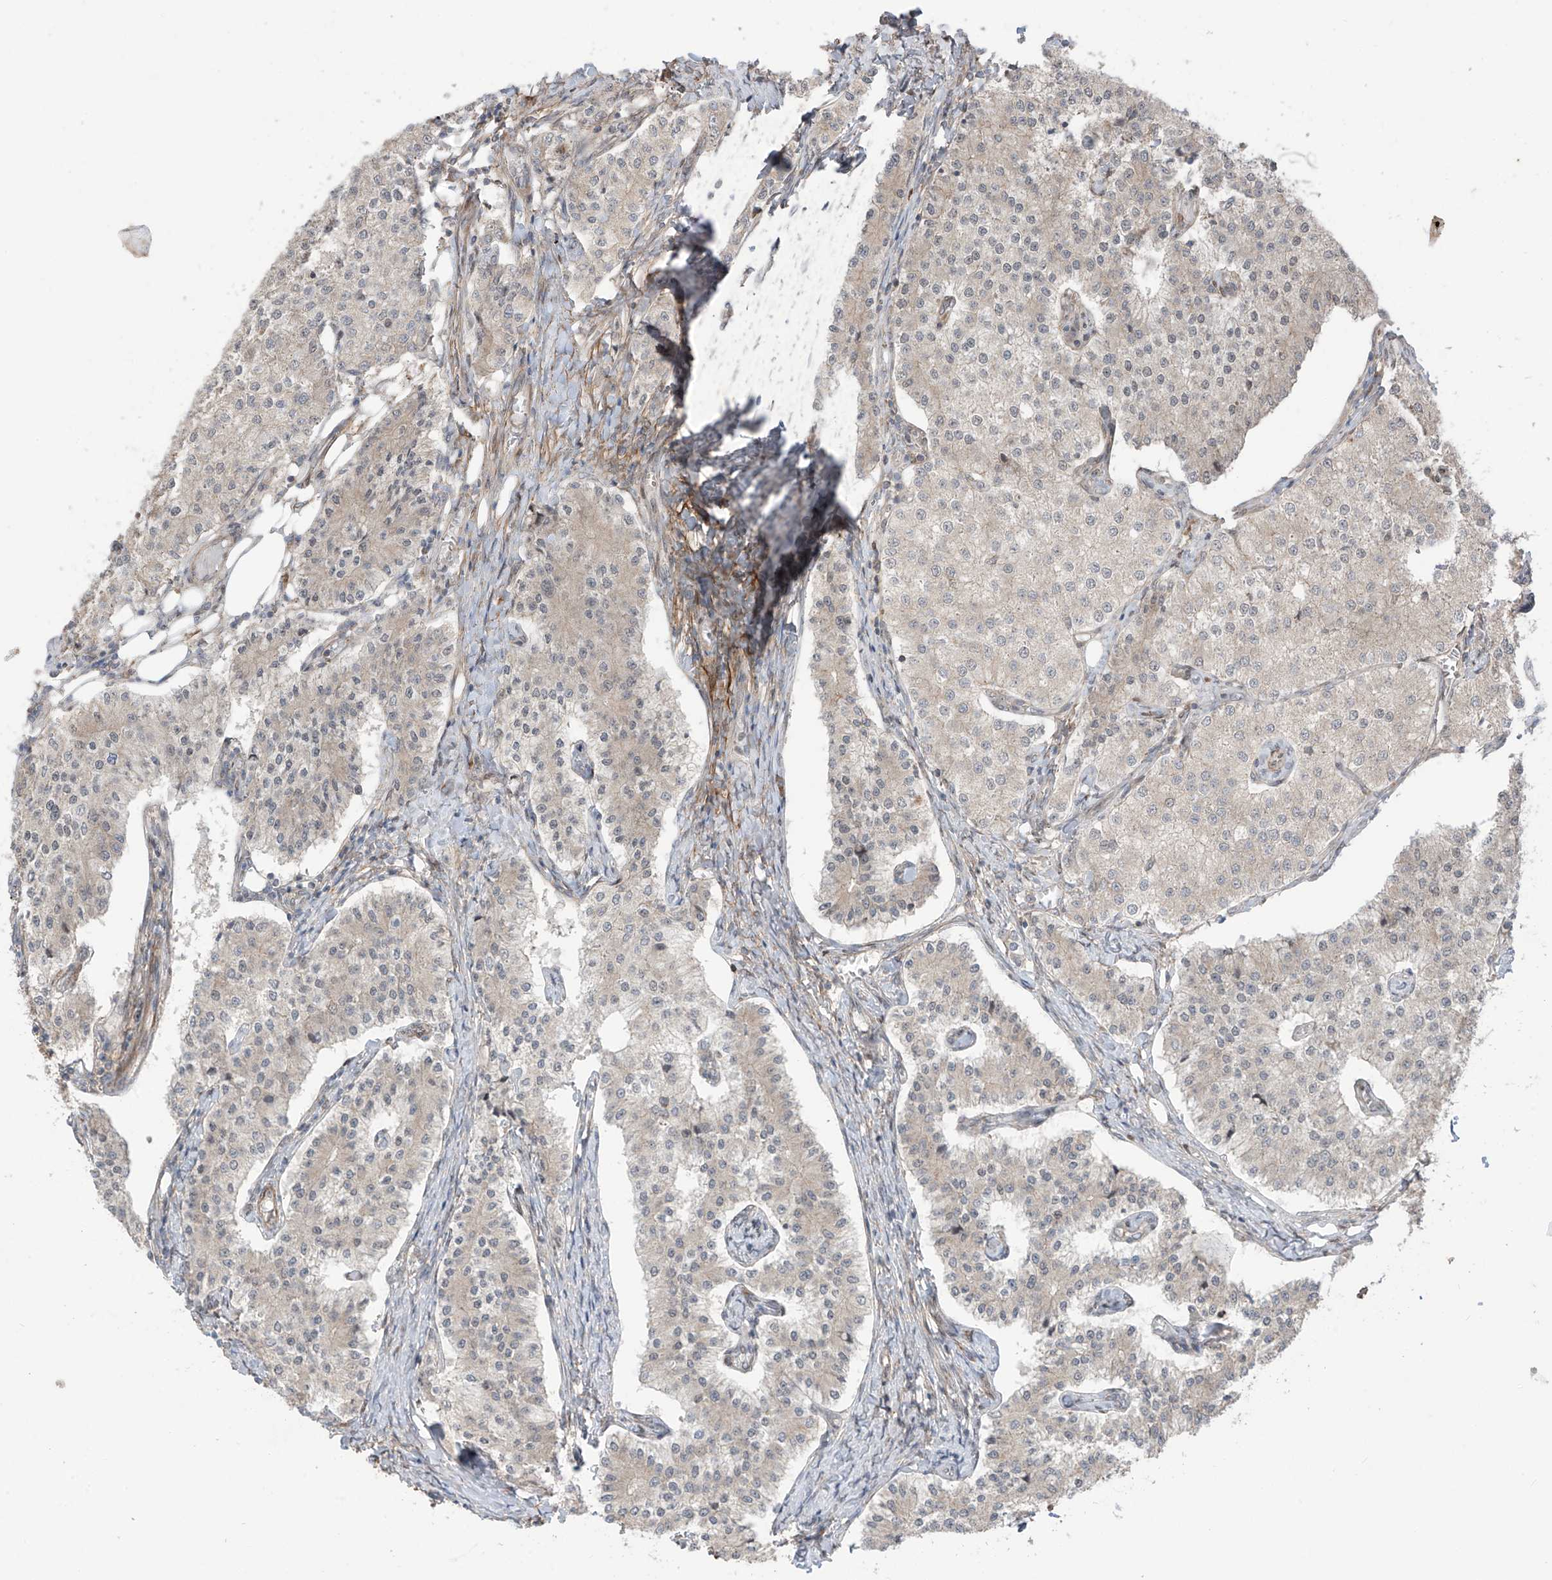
{"staining": {"intensity": "negative", "quantity": "none", "location": "none"}, "tissue": "carcinoid", "cell_type": "Tumor cells", "image_type": "cancer", "snomed": [{"axis": "morphology", "description": "Carcinoid, malignant, NOS"}, {"axis": "topography", "description": "Colon"}], "caption": "Photomicrograph shows no protein positivity in tumor cells of carcinoid (malignant) tissue. Brightfield microscopy of IHC stained with DAB (3,3'-diaminobenzidine) (brown) and hematoxylin (blue), captured at high magnification.", "gene": "LRRC74A", "patient": {"sex": "female", "age": 52}}